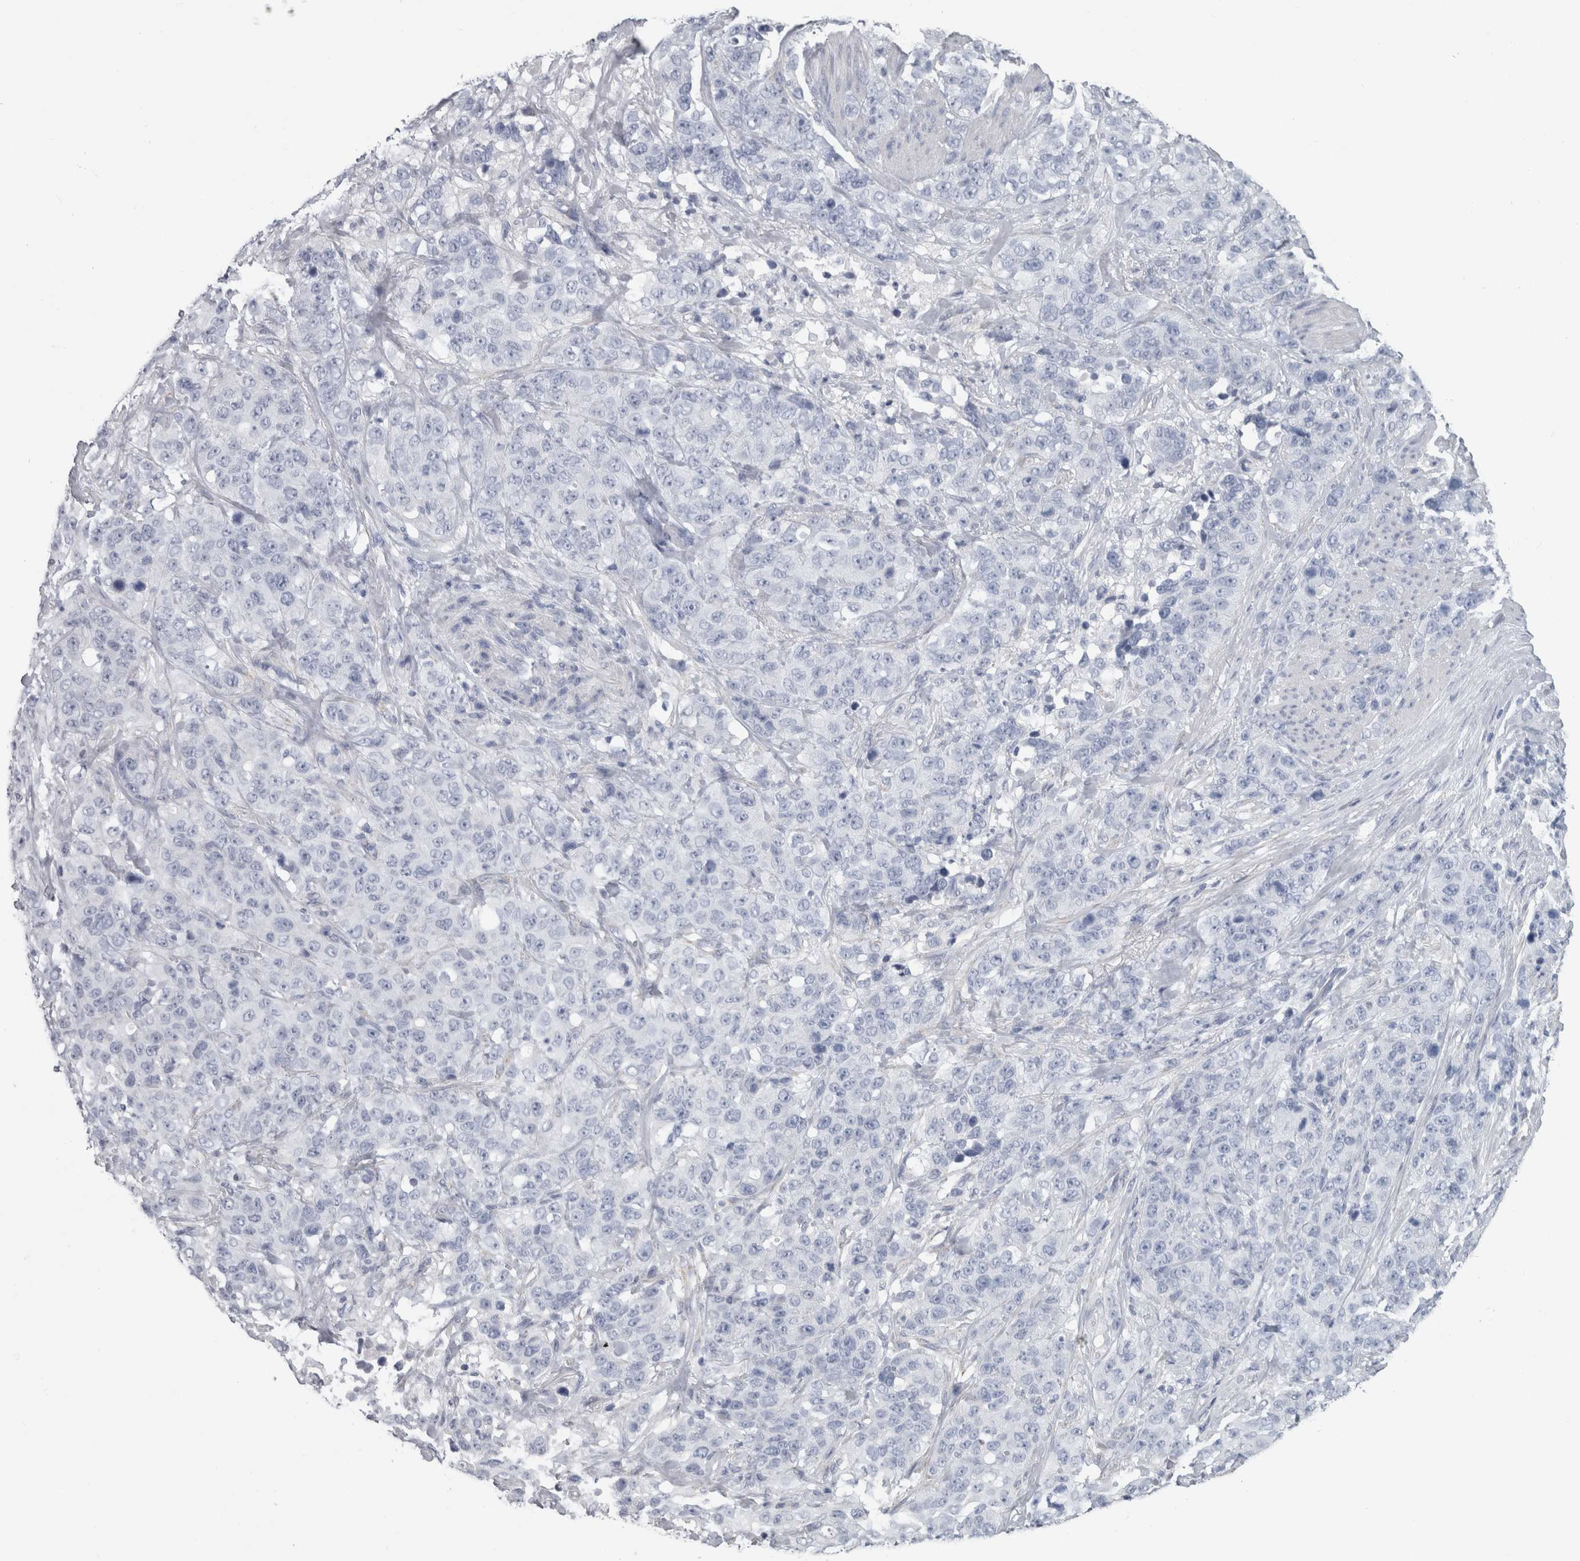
{"staining": {"intensity": "negative", "quantity": "none", "location": "none"}, "tissue": "stomach cancer", "cell_type": "Tumor cells", "image_type": "cancer", "snomed": [{"axis": "morphology", "description": "Adenocarcinoma, NOS"}, {"axis": "topography", "description": "Stomach"}], "caption": "Photomicrograph shows no protein expression in tumor cells of stomach adenocarcinoma tissue.", "gene": "MSMB", "patient": {"sex": "male", "age": 48}}